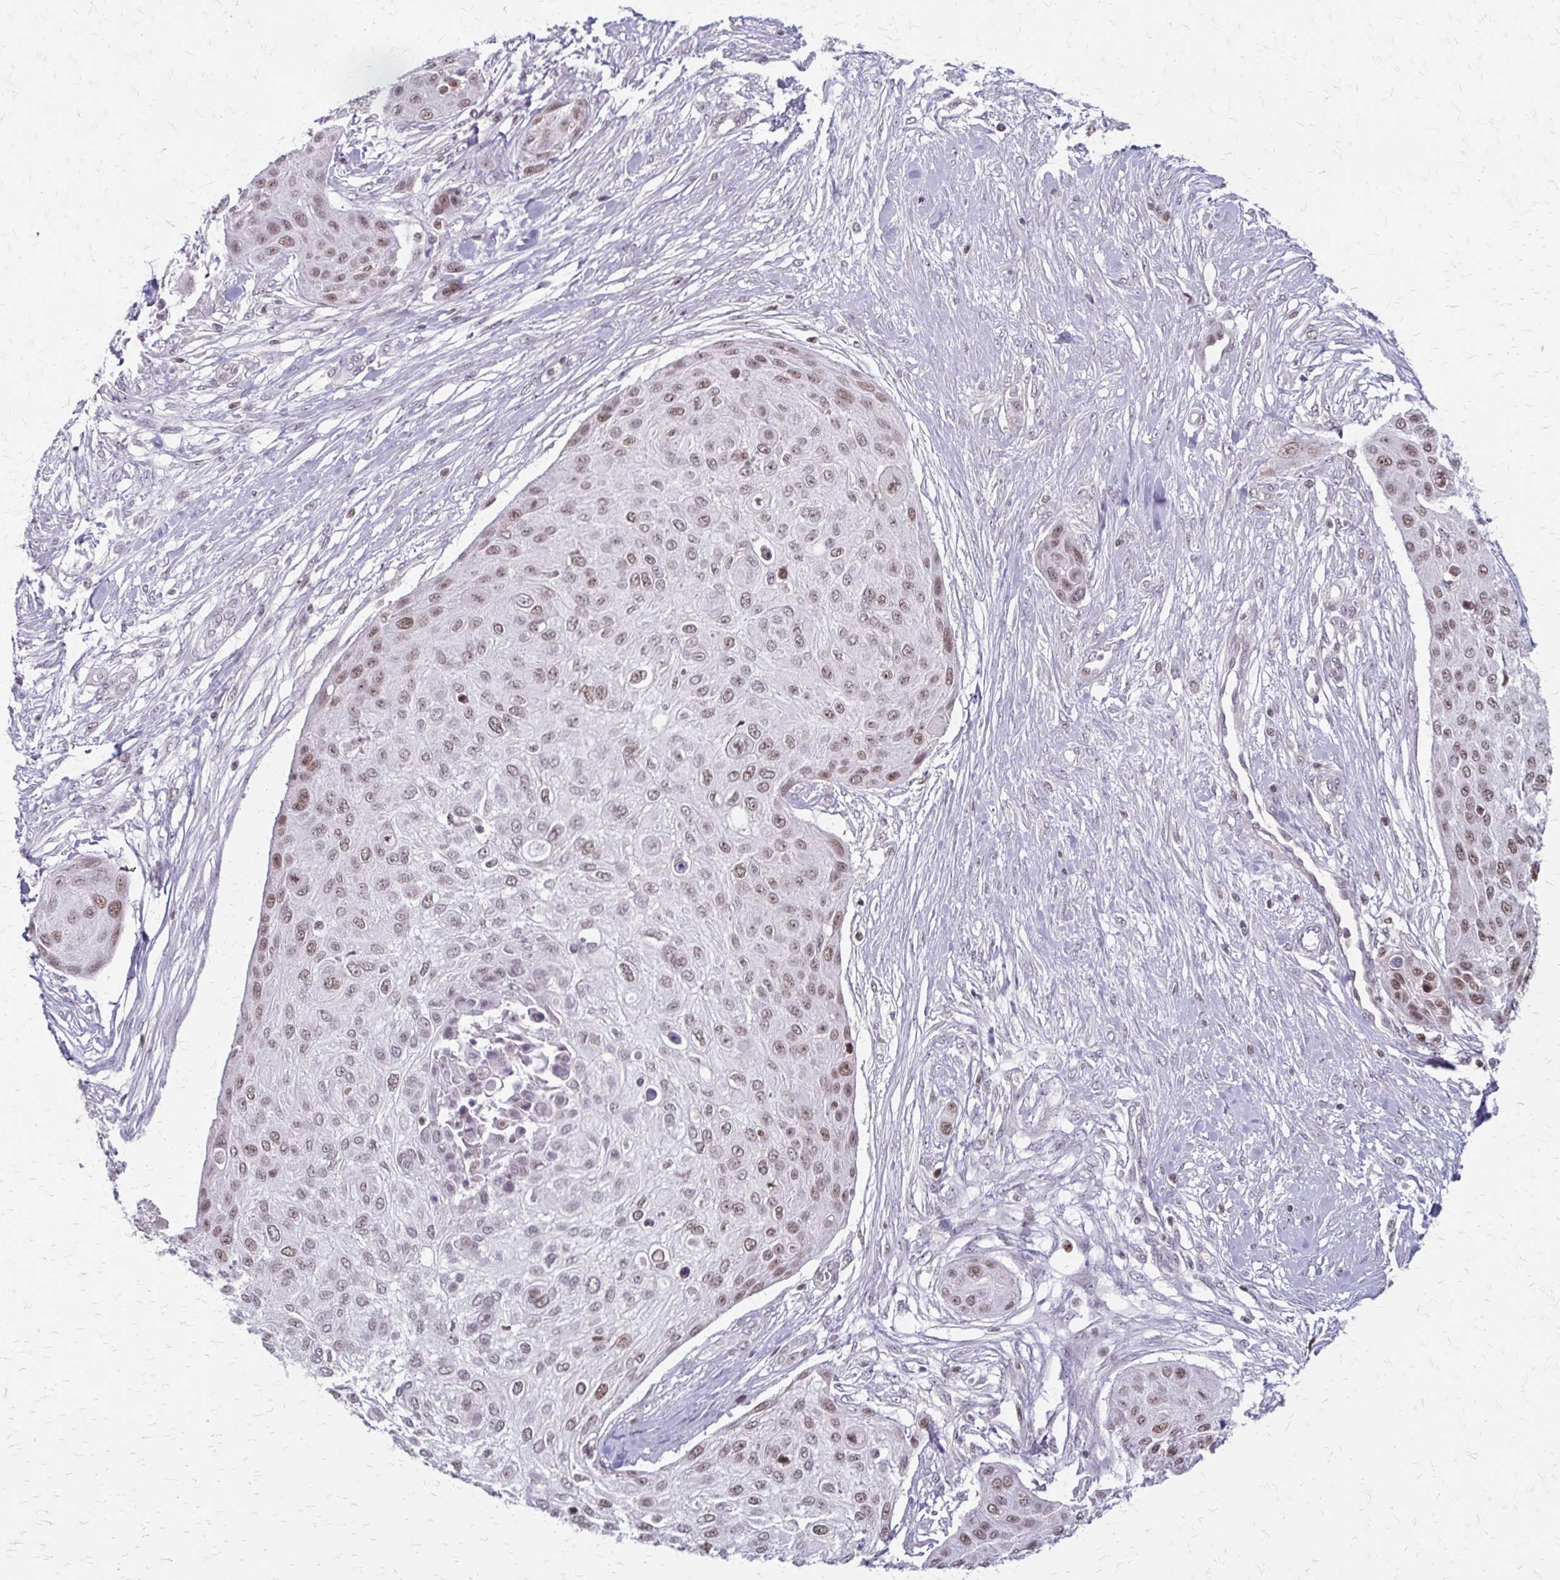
{"staining": {"intensity": "moderate", "quantity": ">75%", "location": "nuclear"}, "tissue": "skin cancer", "cell_type": "Tumor cells", "image_type": "cancer", "snomed": [{"axis": "morphology", "description": "Squamous cell carcinoma, NOS"}, {"axis": "topography", "description": "Skin"}], "caption": "This photomicrograph demonstrates skin cancer (squamous cell carcinoma) stained with immunohistochemistry to label a protein in brown. The nuclear of tumor cells show moderate positivity for the protein. Nuclei are counter-stained blue.", "gene": "EED", "patient": {"sex": "female", "age": 87}}